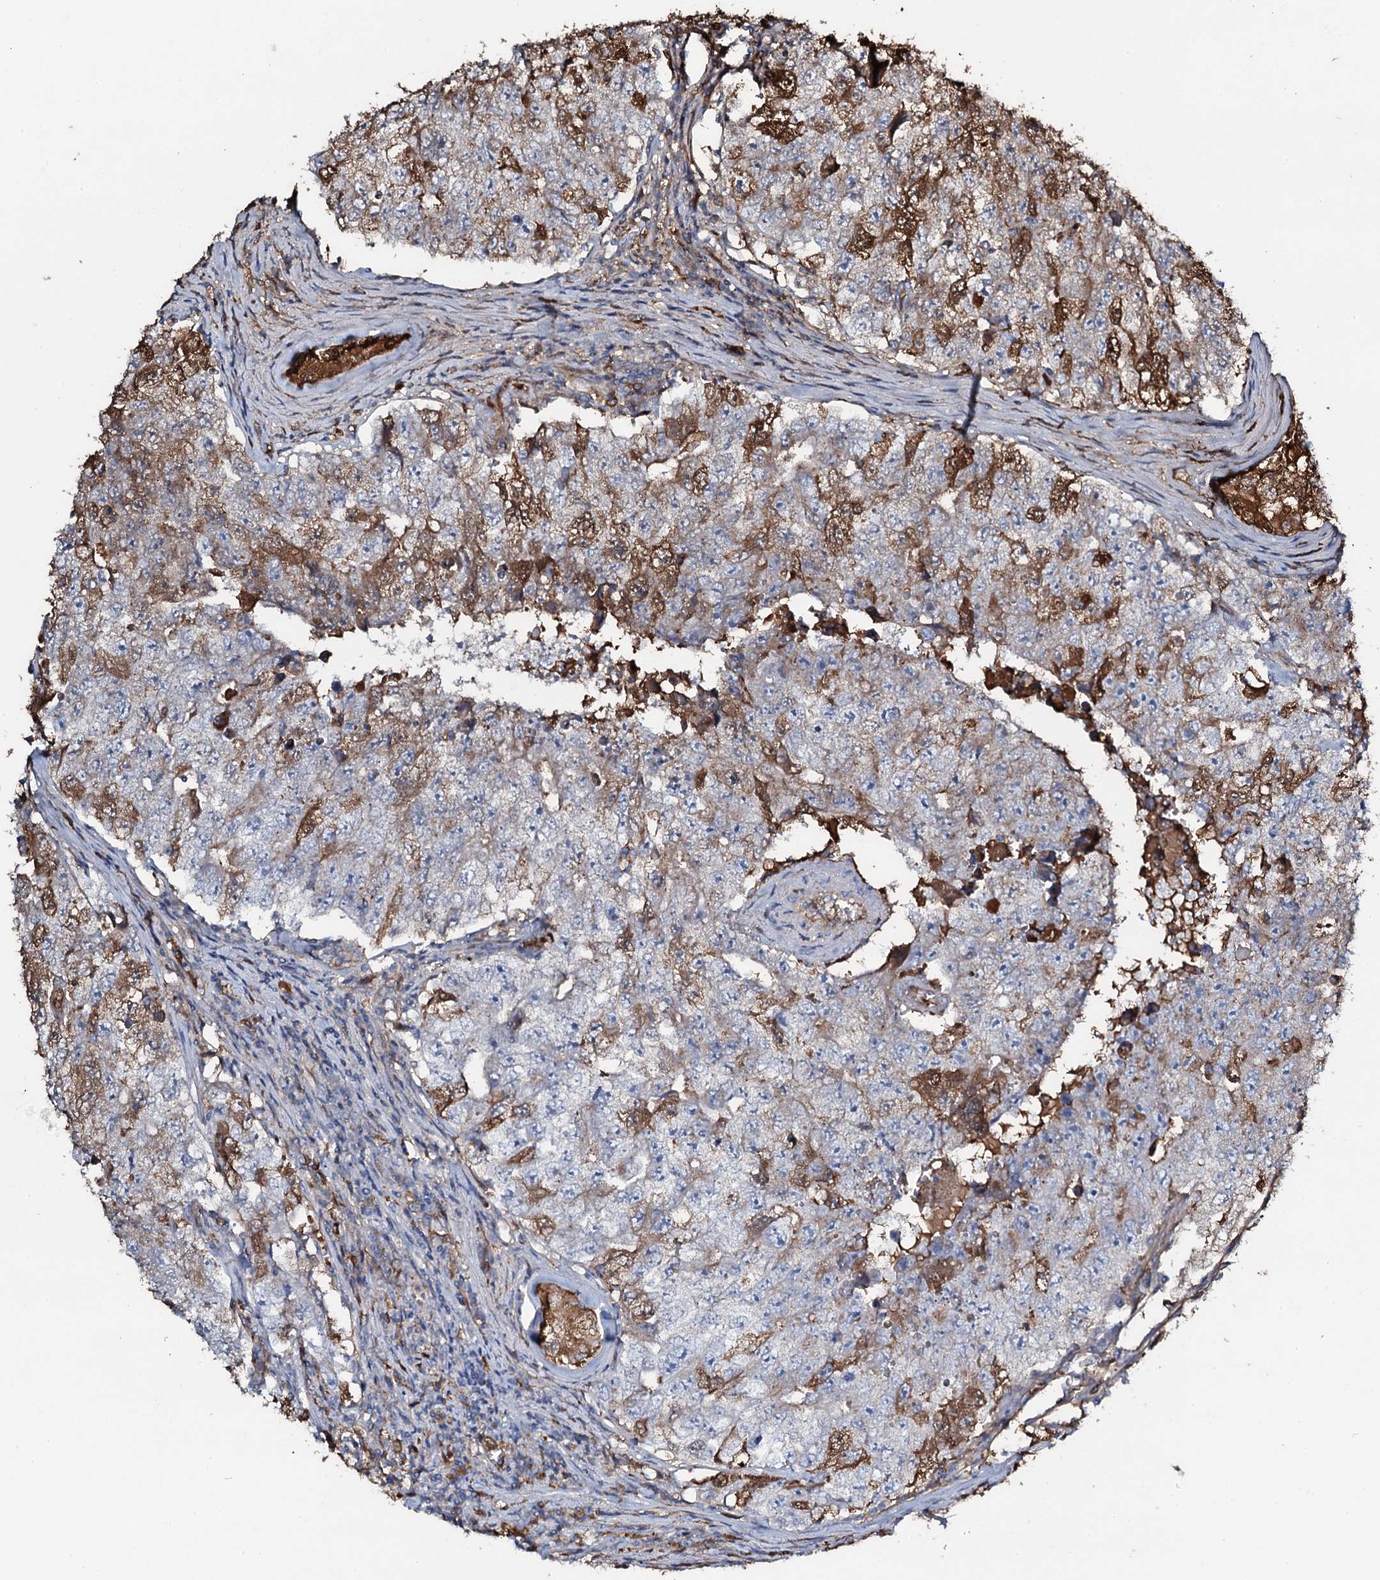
{"staining": {"intensity": "moderate", "quantity": "25%-75%", "location": "cytoplasmic/membranous,nuclear"}, "tissue": "testis cancer", "cell_type": "Tumor cells", "image_type": "cancer", "snomed": [{"axis": "morphology", "description": "Carcinoma, Embryonal, NOS"}, {"axis": "topography", "description": "Testis"}], "caption": "A brown stain labels moderate cytoplasmic/membranous and nuclear expression of a protein in testis embryonal carcinoma tumor cells.", "gene": "EDN1", "patient": {"sex": "male", "age": 17}}